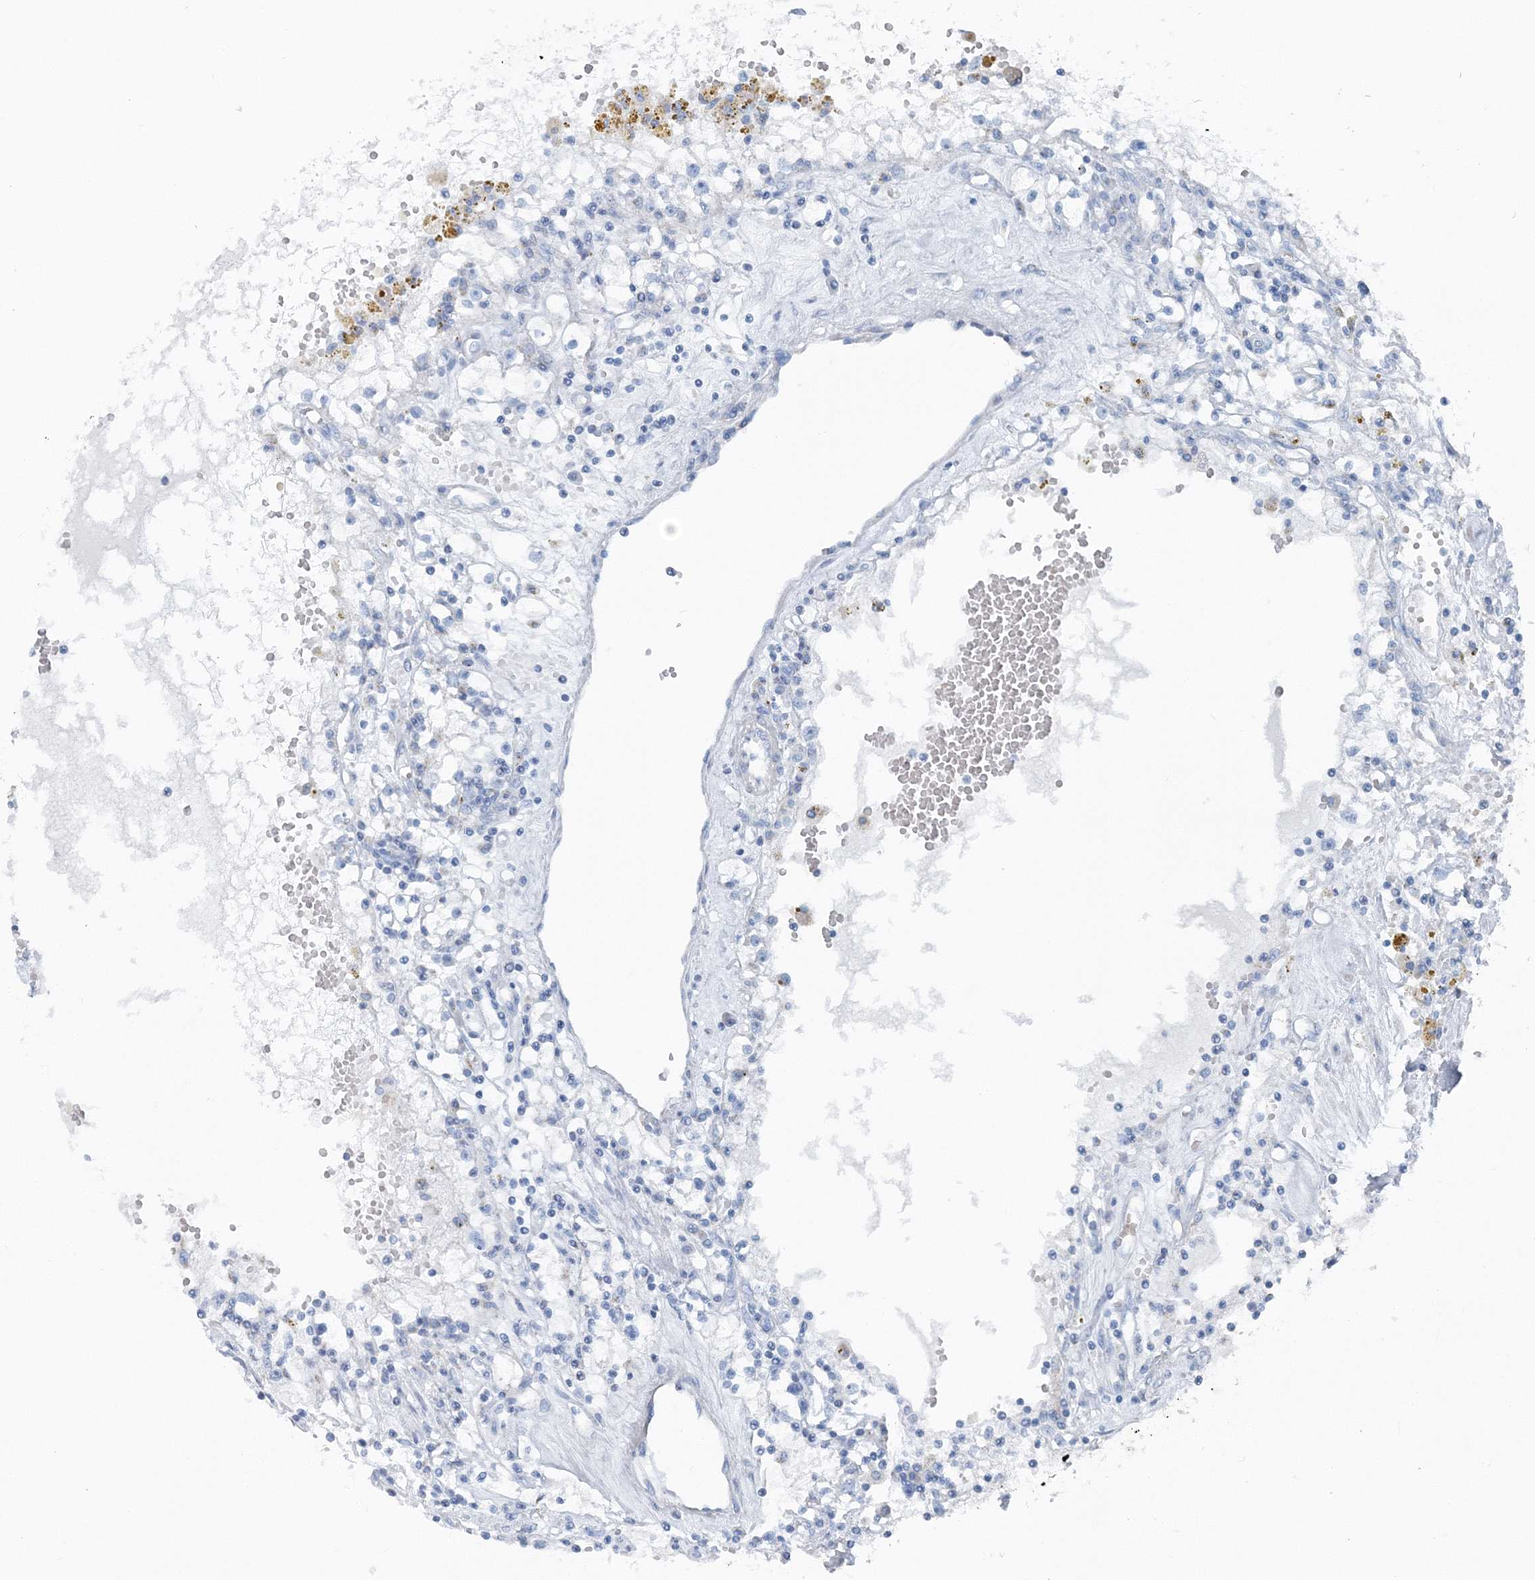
{"staining": {"intensity": "negative", "quantity": "none", "location": "none"}, "tissue": "renal cancer", "cell_type": "Tumor cells", "image_type": "cancer", "snomed": [{"axis": "morphology", "description": "Adenocarcinoma, NOS"}, {"axis": "topography", "description": "Kidney"}], "caption": "Immunohistochemistry of human adenocarcinoma (renal) demonstrates no positivity in tumor cells.", "gene": "GABARAPL2", "patient": {"sex": "male", "age": 56}}